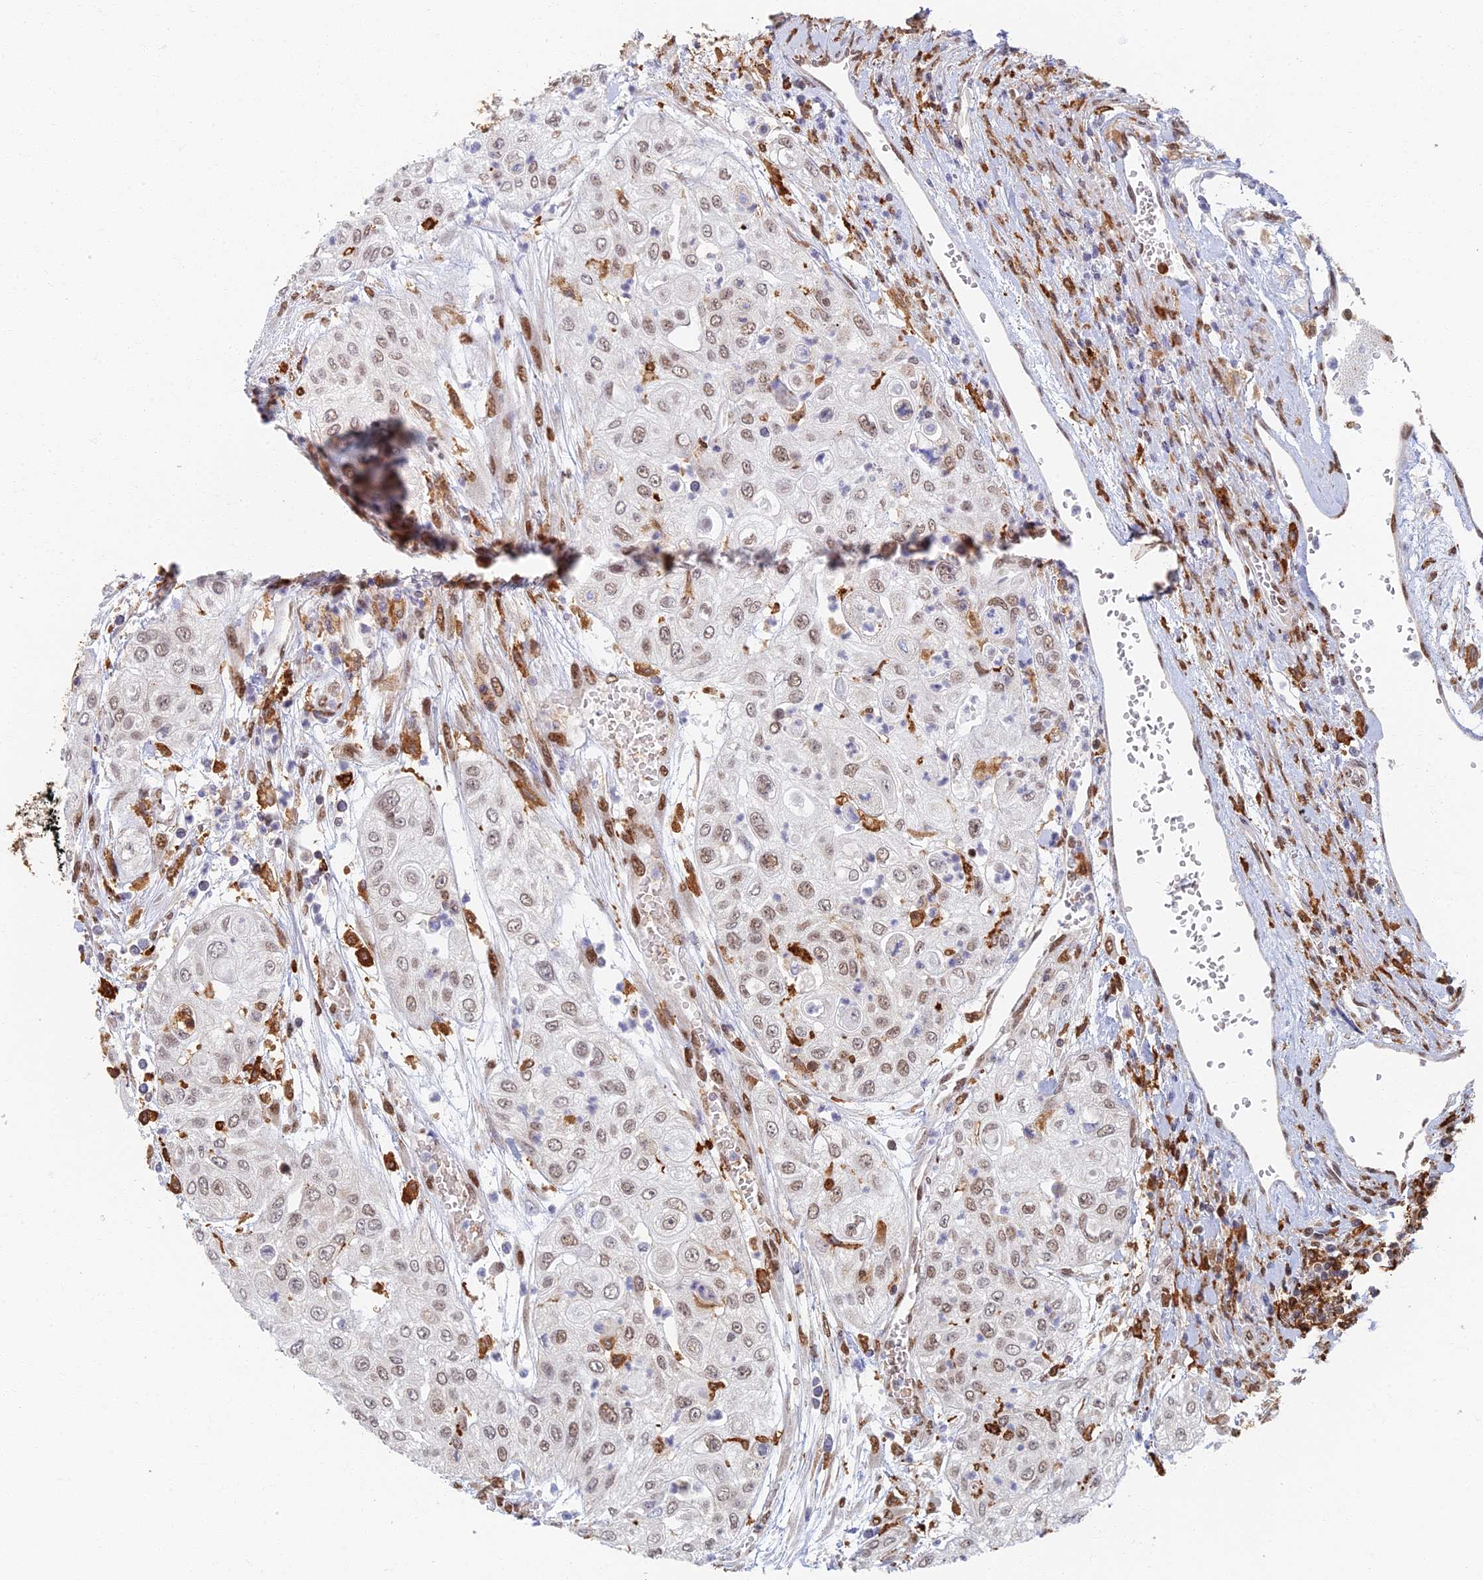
{"staining": {"intensity": "weak", "quantity": "25%-75%", "location": "nuclear"}, "tissue": "urothelial cancer", "cell_type": "Tumor cells", "image_type": "cancer", "snomed": [{"axis": "morphology", "description": "Urothelial carcinoma, High grade"}, {"axis": "topography", "description": "Urinary bladder"}], "caption": "A histopathology image showing weak nuclear positivity in approximately 25%-75% of tumor cells in urothelial carcinoma (high-grade), as visualized by brown immunohistochemical staining.", "gene": "GPATCH1", "patient": {"sex": "female", "age": 79}}